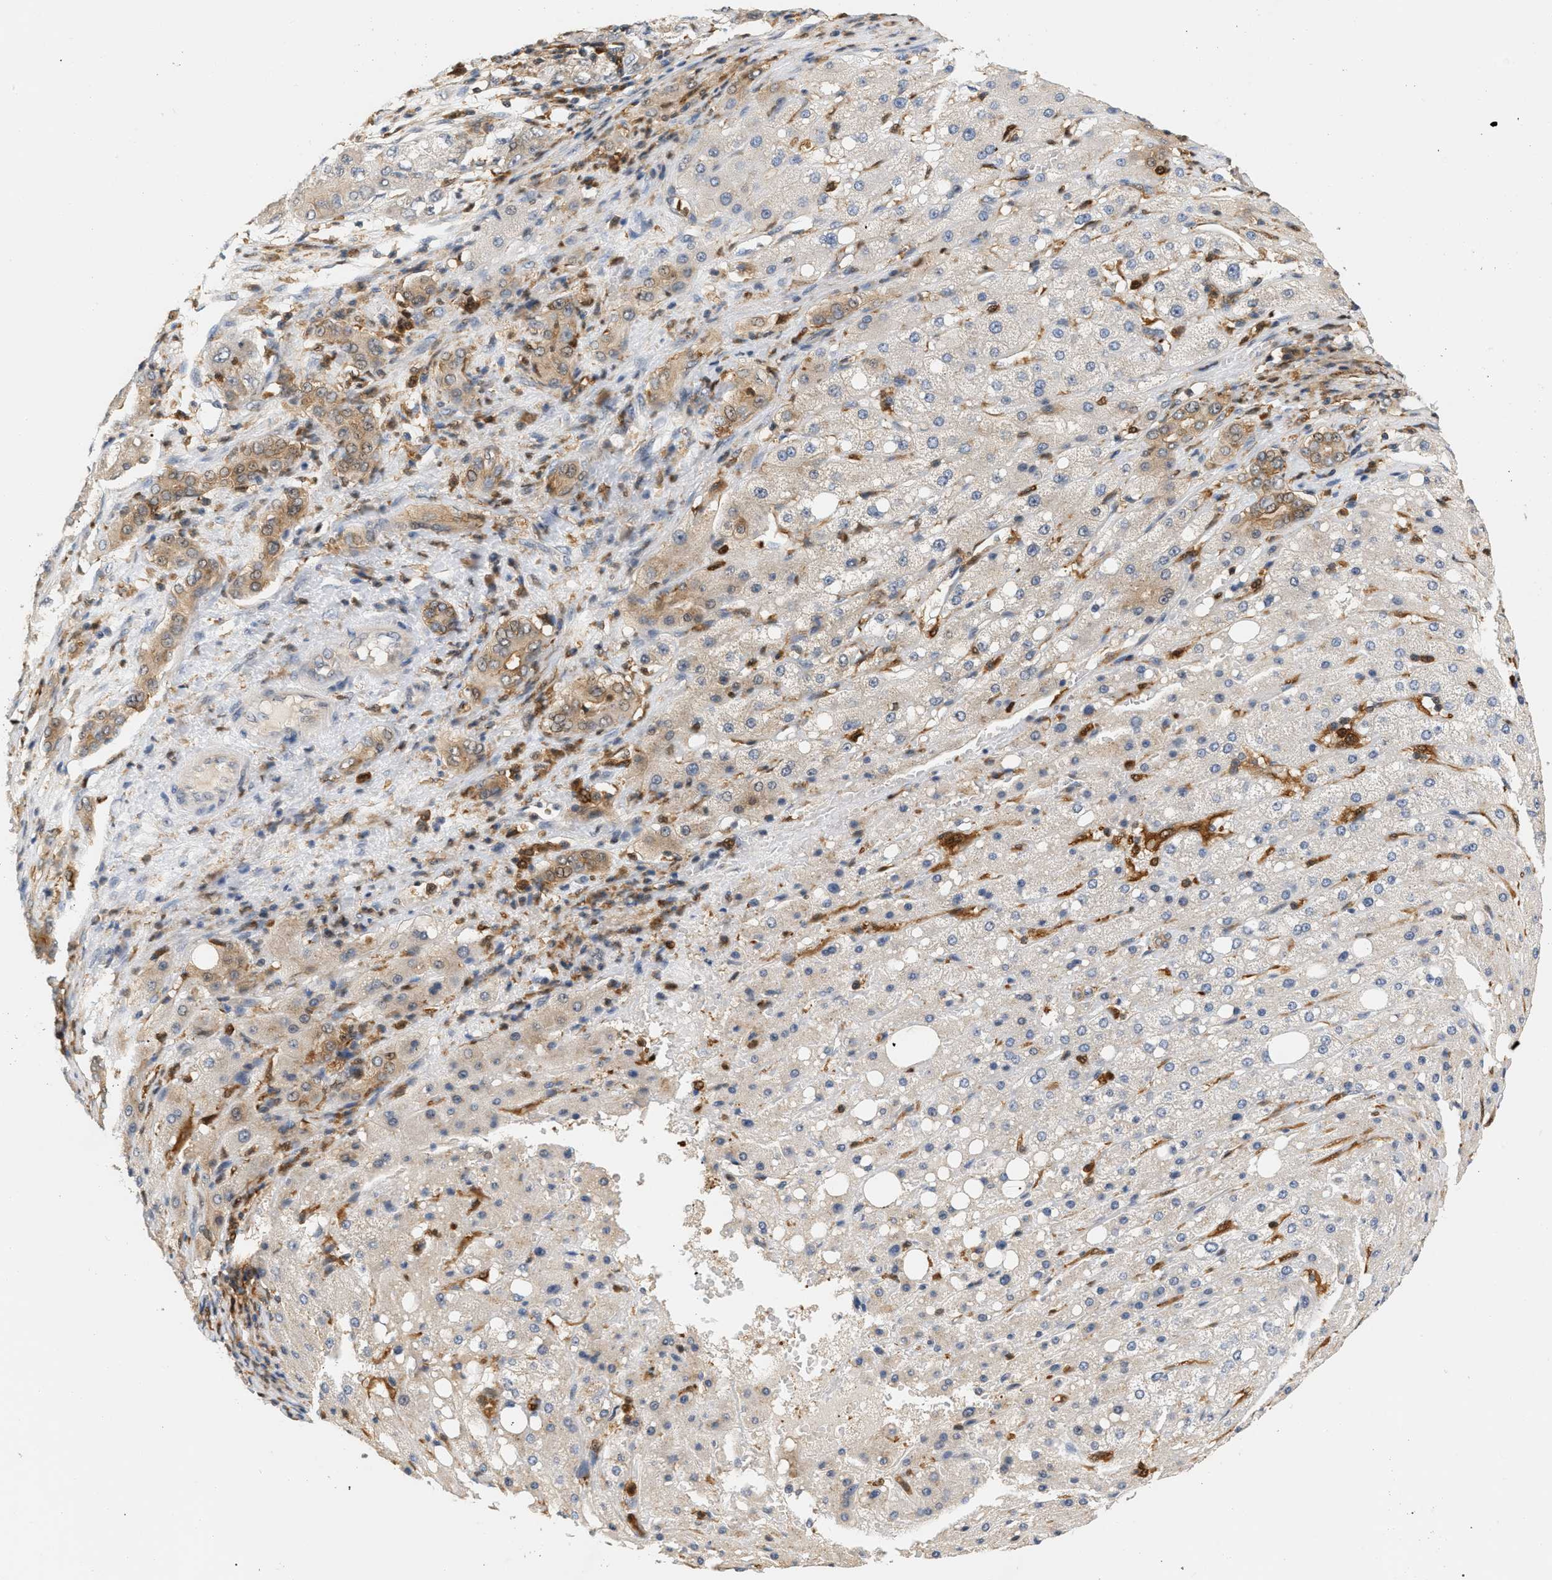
{"staining": {"intensity": "negative", "quantity": "none", "location": "none"}, "tissue": "liver cancer", "cell_type": "Tumor cells", "image_type": "cancer", "snomed": [{"axis": "morphology", "description": "Carcinoma, Hepatocellular, NOS"}, {"axis": "topography", "description": "Liver"}], "caption": "Tumor cells show no significant staining in liver cancer. (Stains: DAB (3,3'-diaminobenzidine) IHC with hematoxylin counter stain, Microscopy: brightfield microscopy at high magnification).", "gene": "PYCARD", "patient": {"sex": "male", "age": 80}}